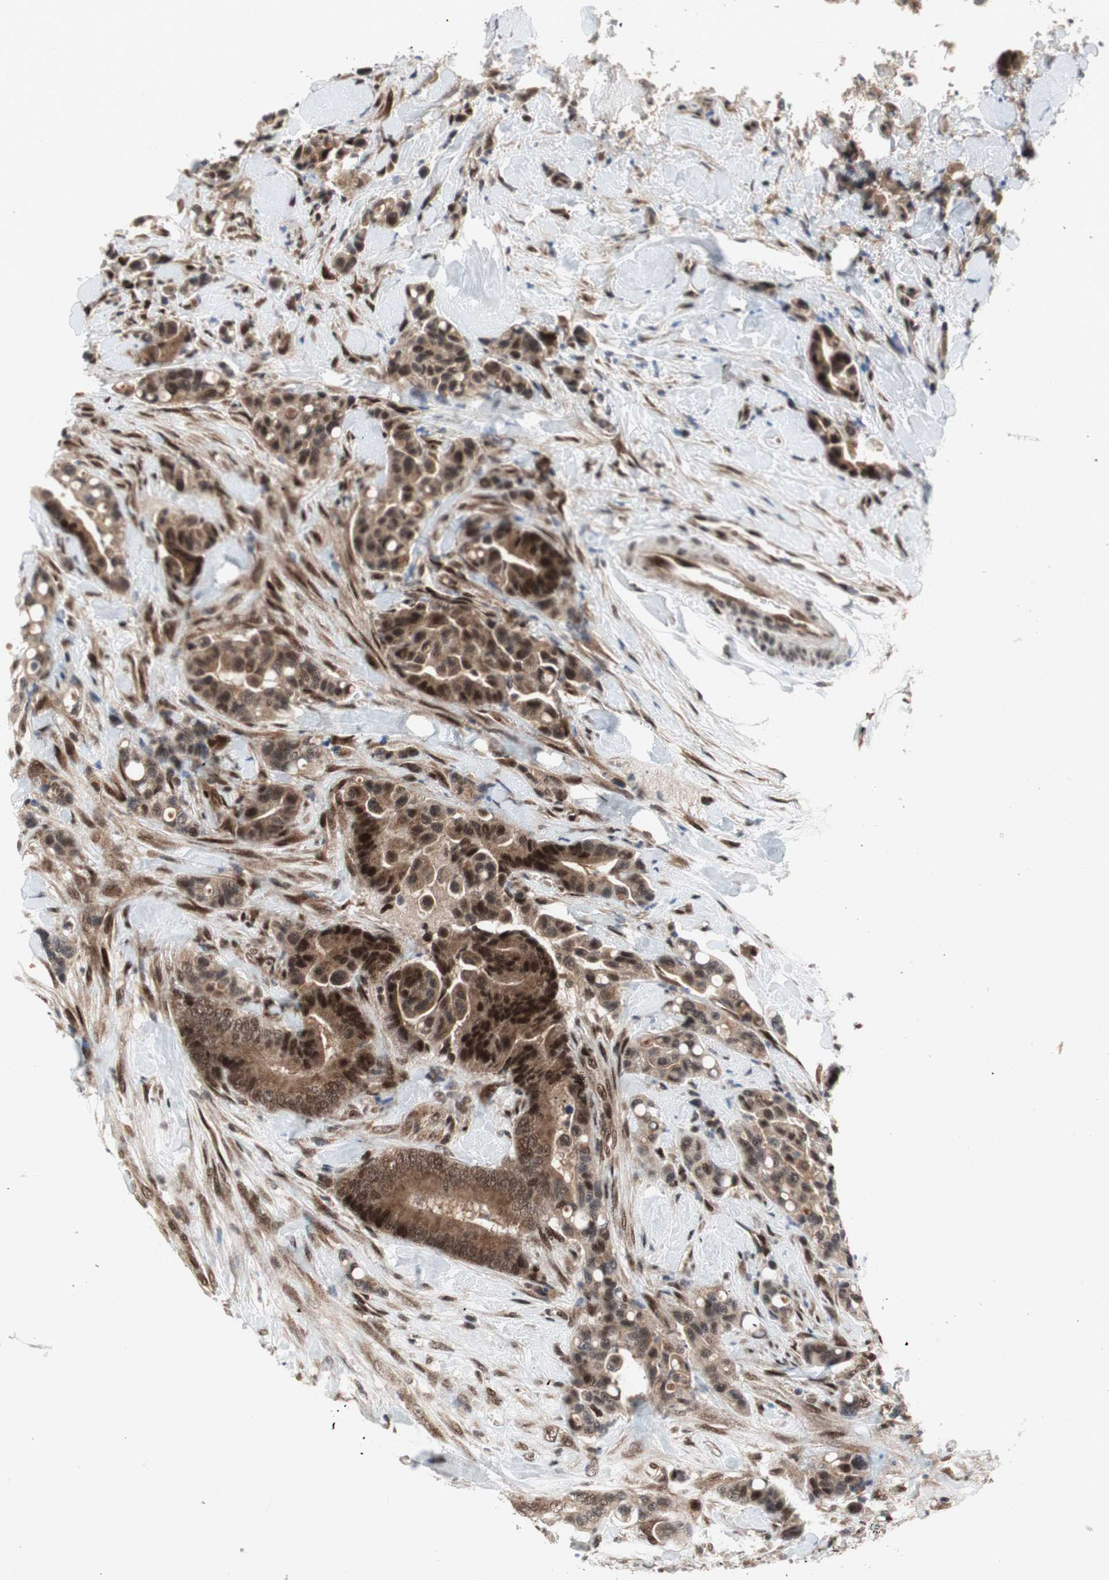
{"staining": {"intensity": "strong", "quantity": ">75%", "location": "cytoplasmic/membranous,nuclear"}, "tissue": "colorectal cancer", "cell_type": "Tumor cells", "image_type": "cancer", "snomed": [{"axis": "morphology", "description": "Normal tissue, NOS"}, {"axis": "morphology", "description": "Adenocarcinoma, NOS"}, {"axis": "topography", "description": "Colon"}], "caption": "An immunohistochemistry (IHC) photomicrograph of neoplastic tissue is shown. Protein staining in brown shows strong cytoplasmic/membranous and nuclear positivity in colorectal cancer within tumor cells.", "gene": "TCF12", "patient": {"sex": "male", "age": 82}}